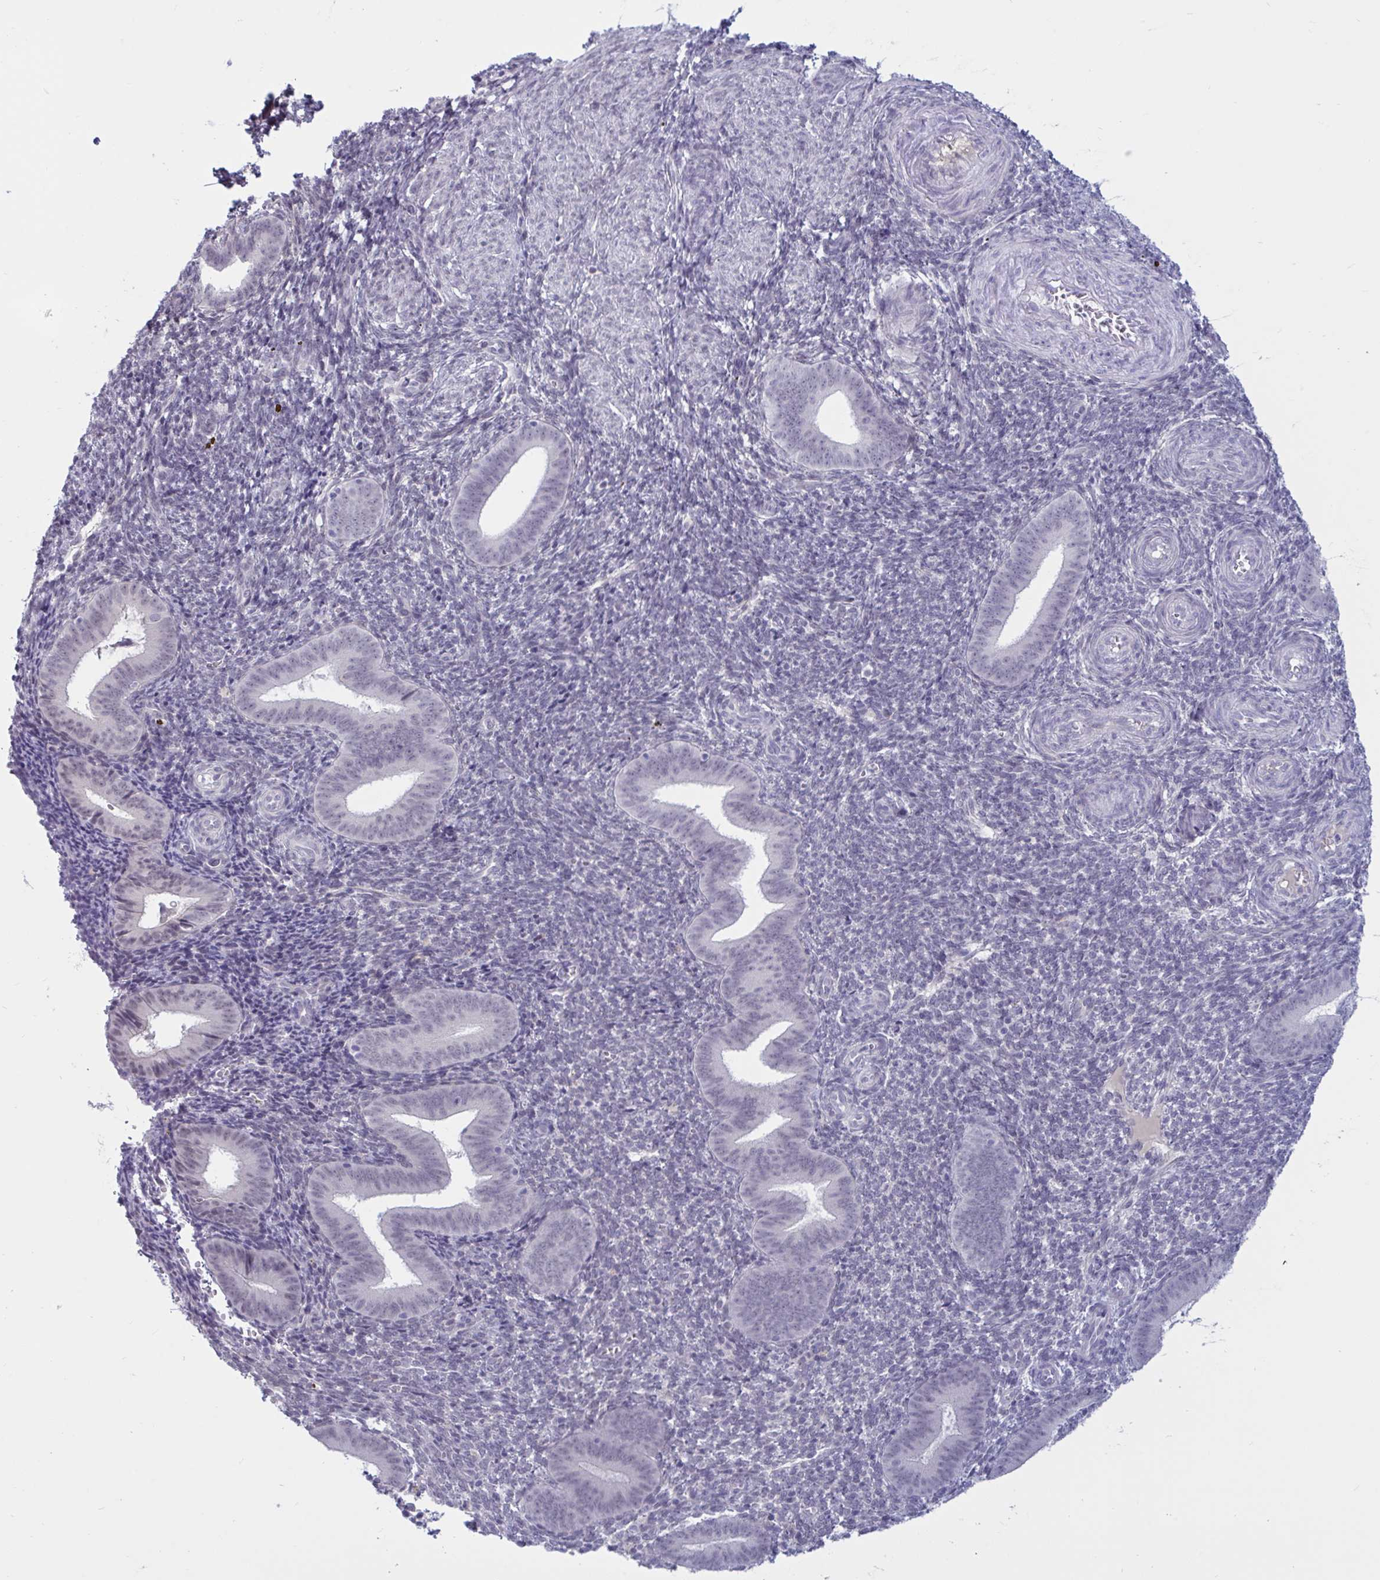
{"staining": {"intensity": "negative", "quantity": "none", "location": "none"}, "tissue": "endometrium", "cell_type": "Cells in endometrial stroma", "image_type": "normal", "snomed": [{"axis": "morphology", "description": "Normal tissue, NOS"}, {"axis": "topography", "description": "Endometrium"}], "caption": "Endometrium was stained to show a protein in brown. There is no significant positivity in cells in endometrial stroma. Brightfield microscopy of immunohistochemistry stained with DAB (brown) and hematoxylin (blue), captured at high magnification.", "gene": "TCEAL8", "patient": {"sex": "female", "age": 25}}